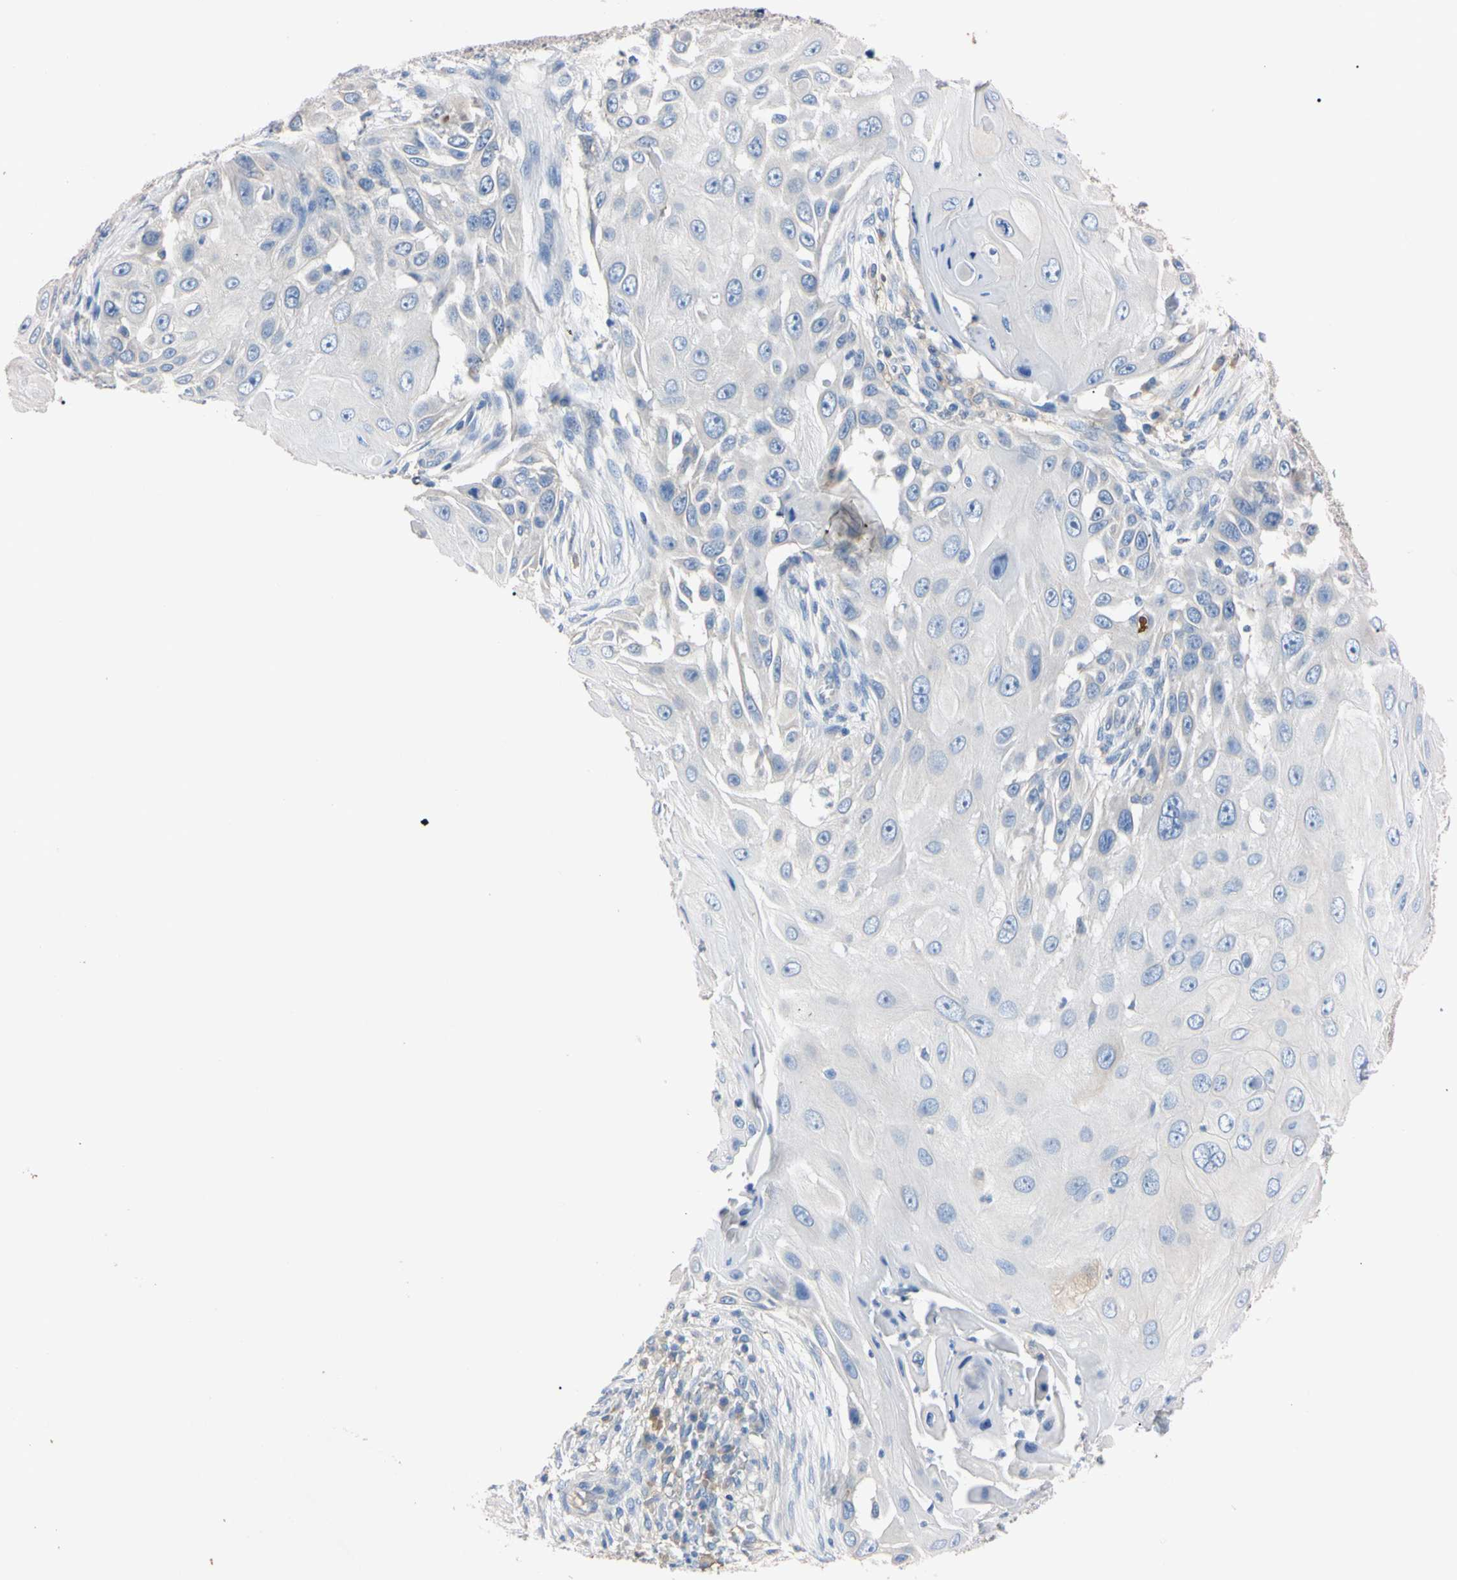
{"staining": {"intensity": "negative", "quantity": "none", "location": "none"}, "tissue": "skin cancer", "cell_type": "Tumor cells", "image_type": "cancer", "snomed": [{"axis": "morphology", "description": "Squamous cell carcinoma, NOS"}, {"axis": "topography", "description": "Skin"}], "caption": "There is no significant expression in tumor cells of skin squamous cell carcinoma.", "gene": "PNKD", "patient": {"sex": "female", "age": 44}}